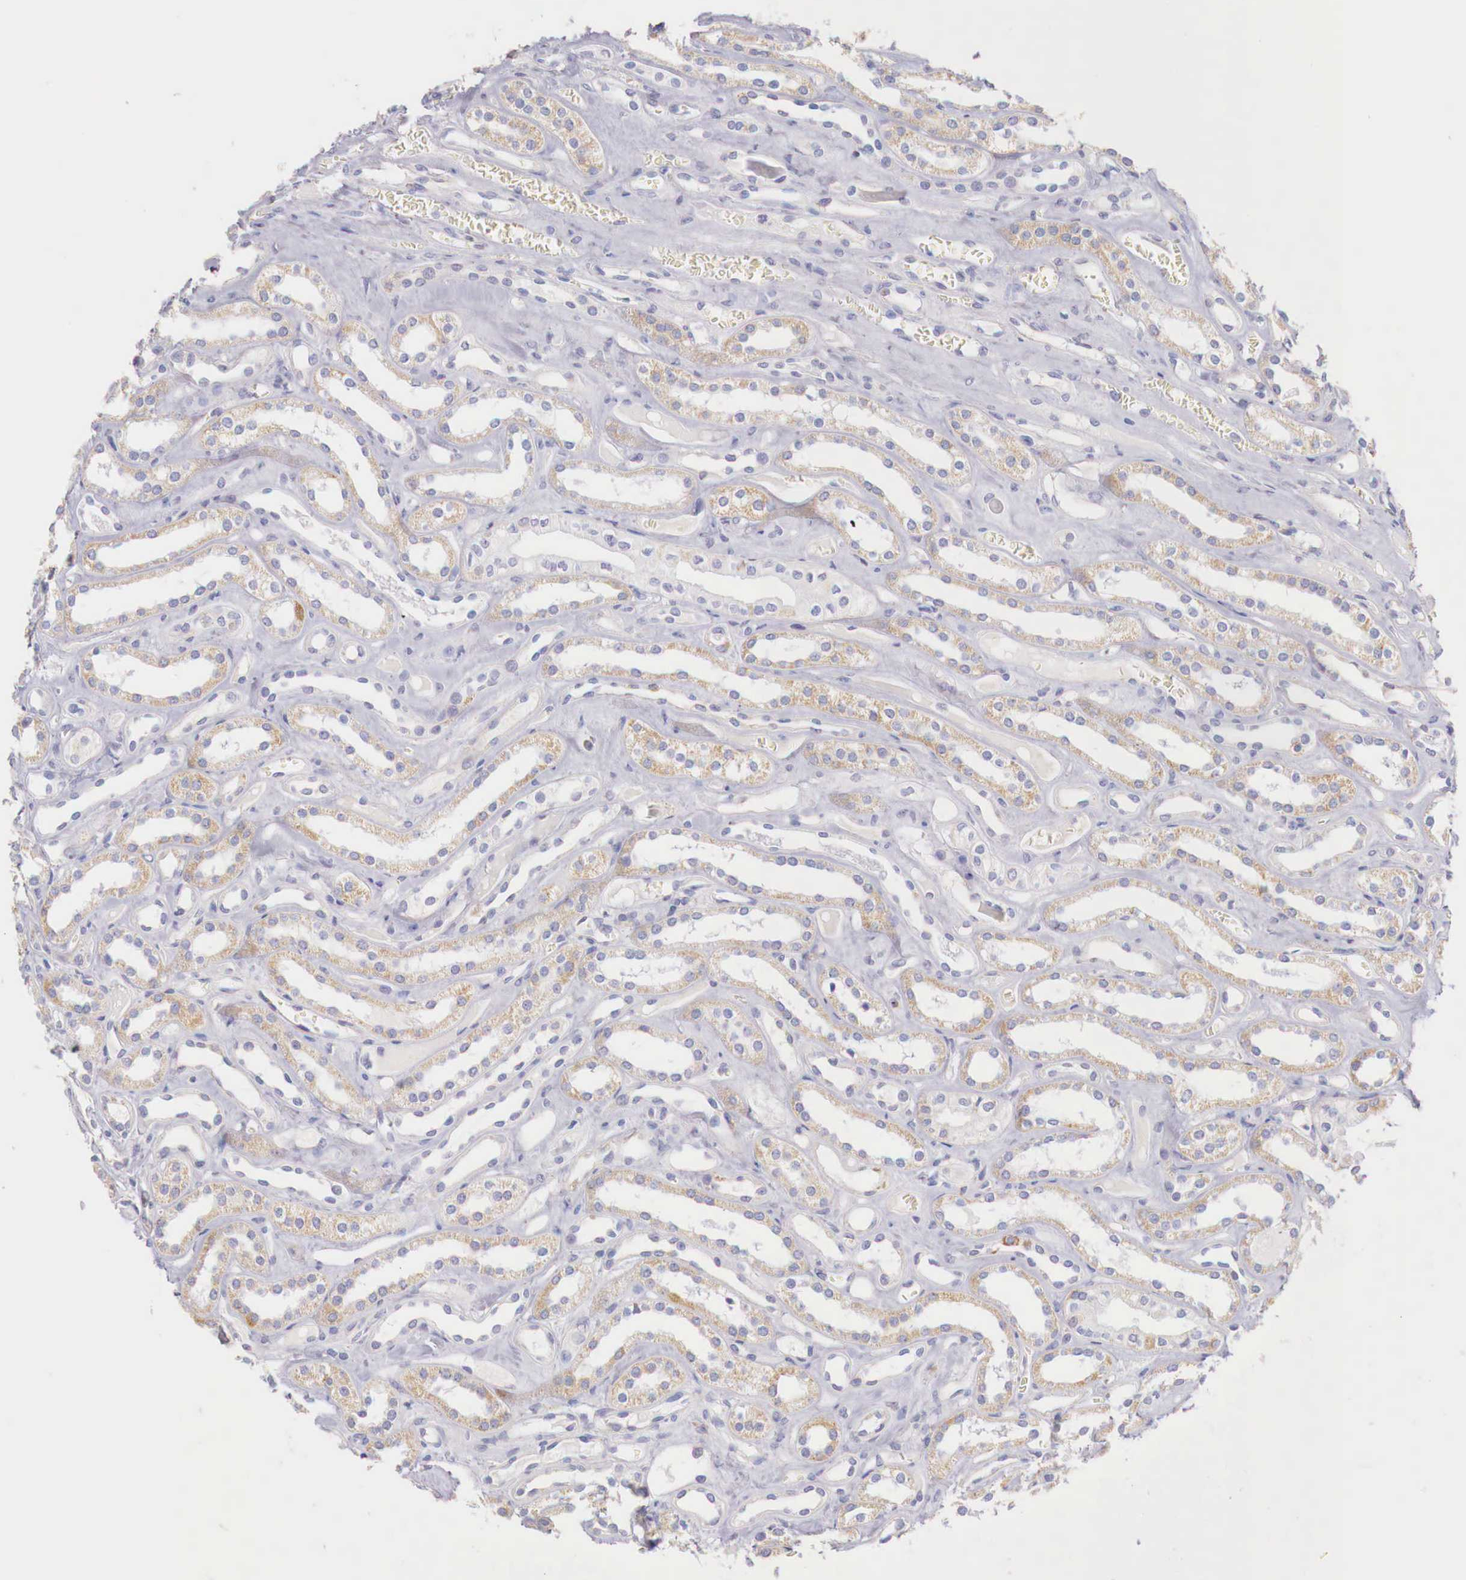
{"staining": {"intensity": "negative", "quantity": "none", "location": "none"}, "tissue": "kidney", "cell_type": "Cells in glomeruli", "image_type": "normal", "snomed": [{"axis": "morphology", "description": "Normal tissue, NOS"}, {"axis": "topography", "description": "Kidney"}], "caption": "A high-resolution photomicrograph shows immunohistochemistry (IHC) staining of unremarkable kidney, which shows no significant positivity in cells in glomeruli. Brightfield microscopy of IHC stained with DAB (3,3'-diaminobenzidine) (brown) and hematoxylin (blue), captured at high magnification.", "gene": "IDH3G", "patient": {"sex": "female", "age": 52}}